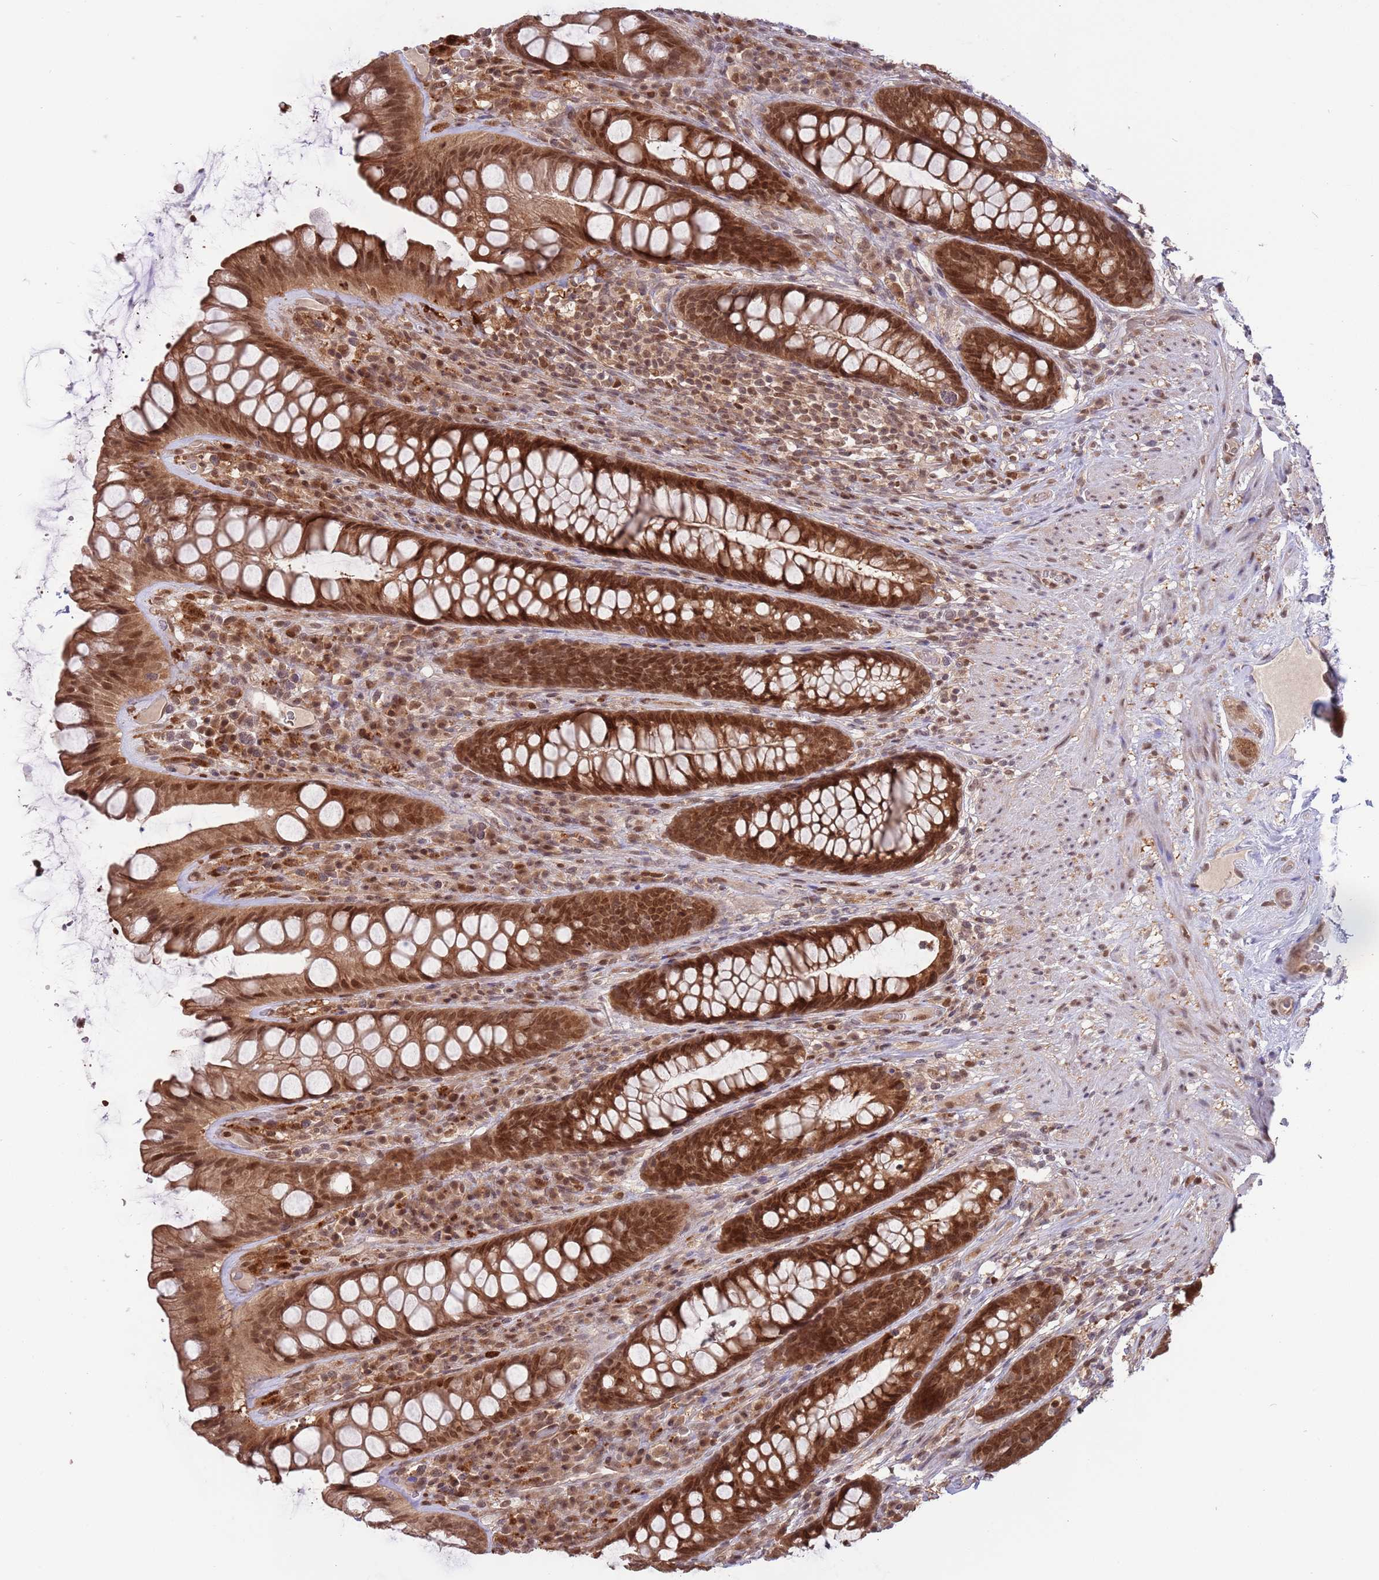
{"staining": {"intensity": "strong", "quantity": "25%-75%", "location": "cytoplasmic/membranous,nuclear"}, "tissue": "rectum", "cell_type": "Glandular cells", "image_type": "normal", "snomed": [{"axis": "morphology", "description": "Normal tissue, NOS"}, {"axis": "topography", "description": "Rectum"}], "caption": "Protein staining of benign rectum demonstrates strong cytoplasmic/membranous,nuclear positivity in about 25%-75% of glandular cells.", "gene": "SALL1", "patient": {"sex": "male", "age": 74}}